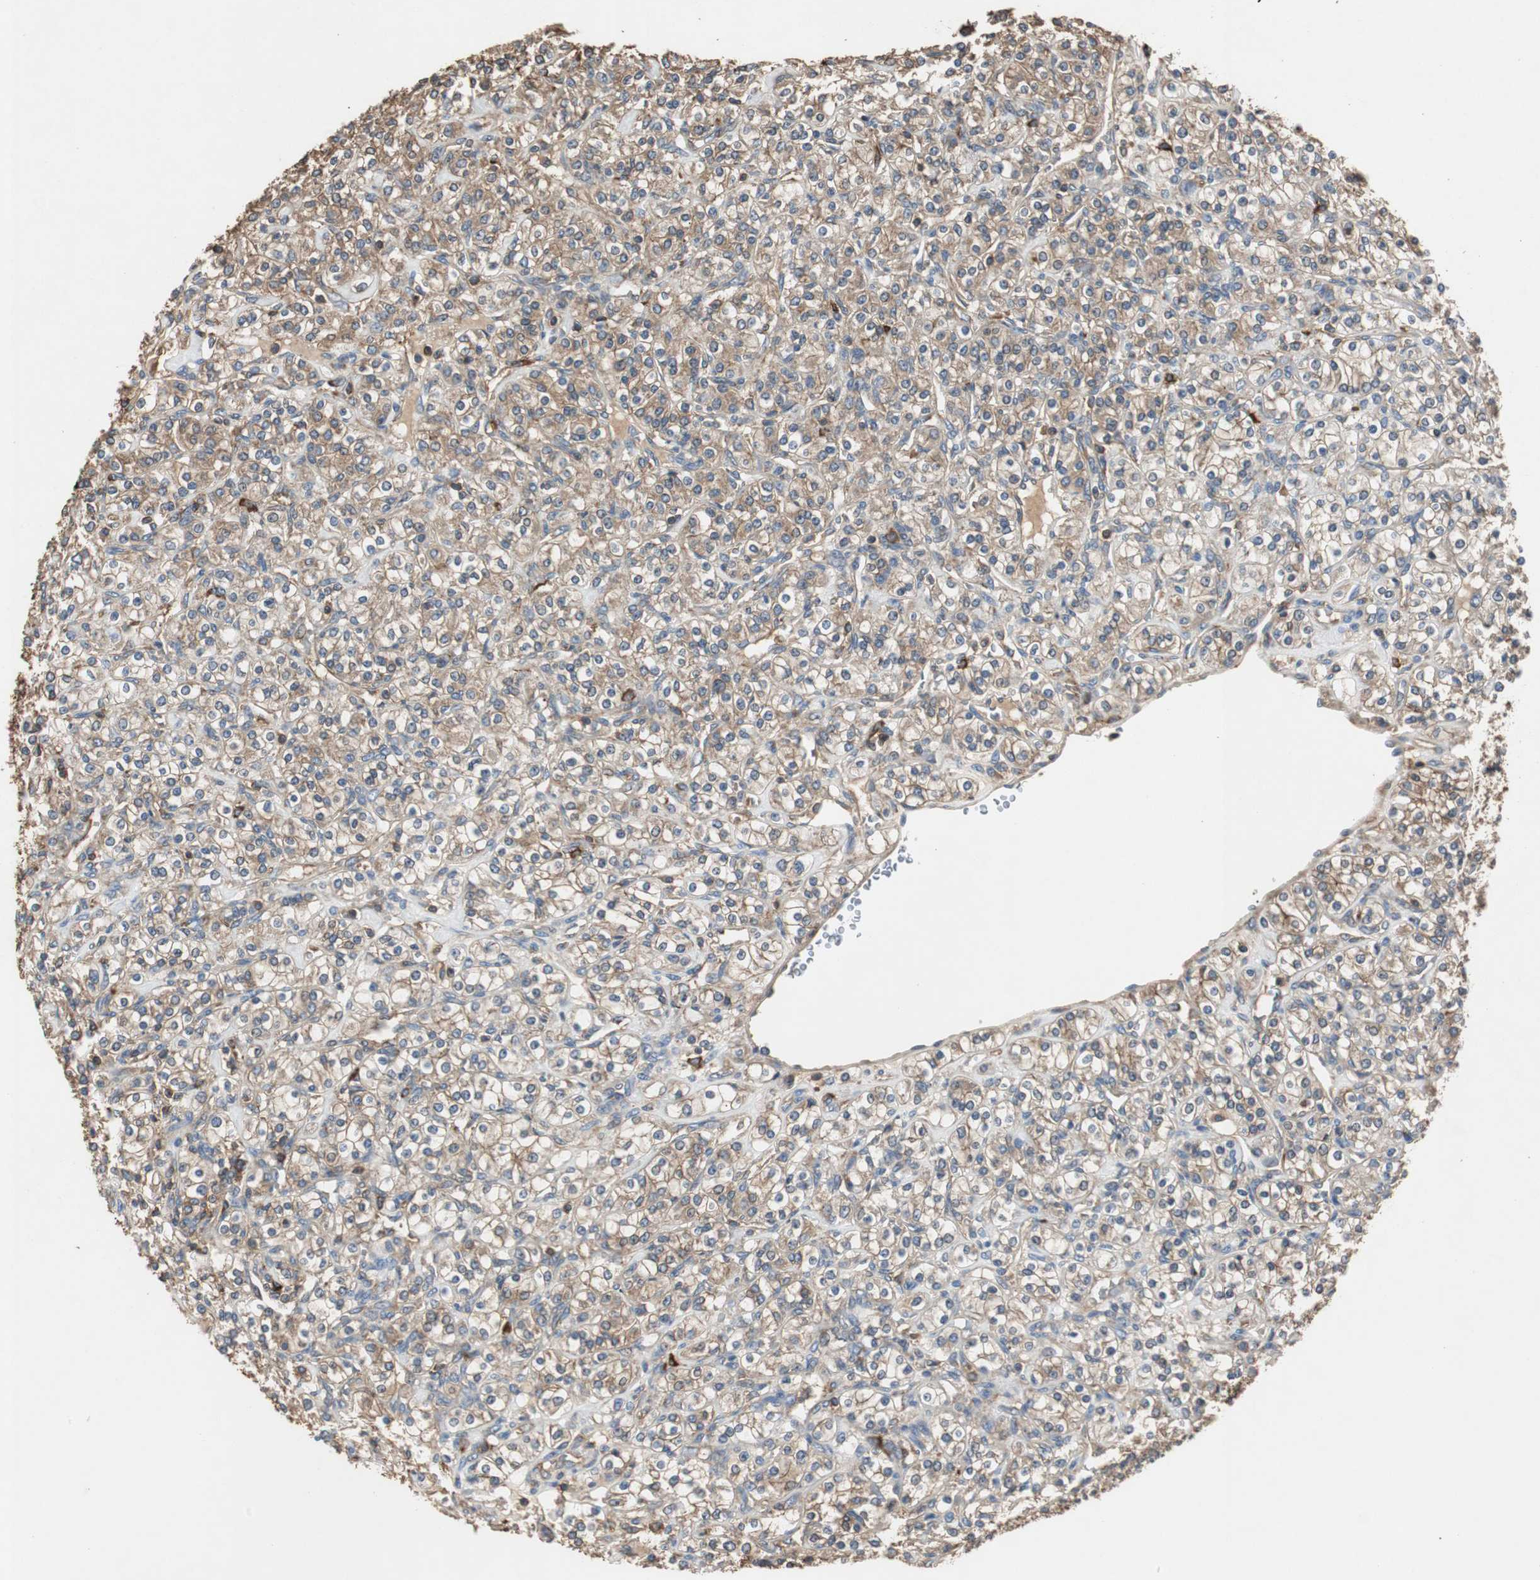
{"staining": {"intensity": "moderate", "quantity": ">75%", "location": "cytoplasmic/membranous"}, "tissue": "renal cancer", "cell_type": "Tumor cells", "image_type": "cancer", "snomed": [{"axis": "morphology", "description": "Adenocarcinoma, NOS"}, {"axis": "topography", "description": "Kidney"}], "caption": "Adenocarcinoma (renal) stained with a protein marker demonstrates moderate staining in tumor cells.", "gene": "TNFRSF14", "patient": {"sex": "male", "age": 77}}